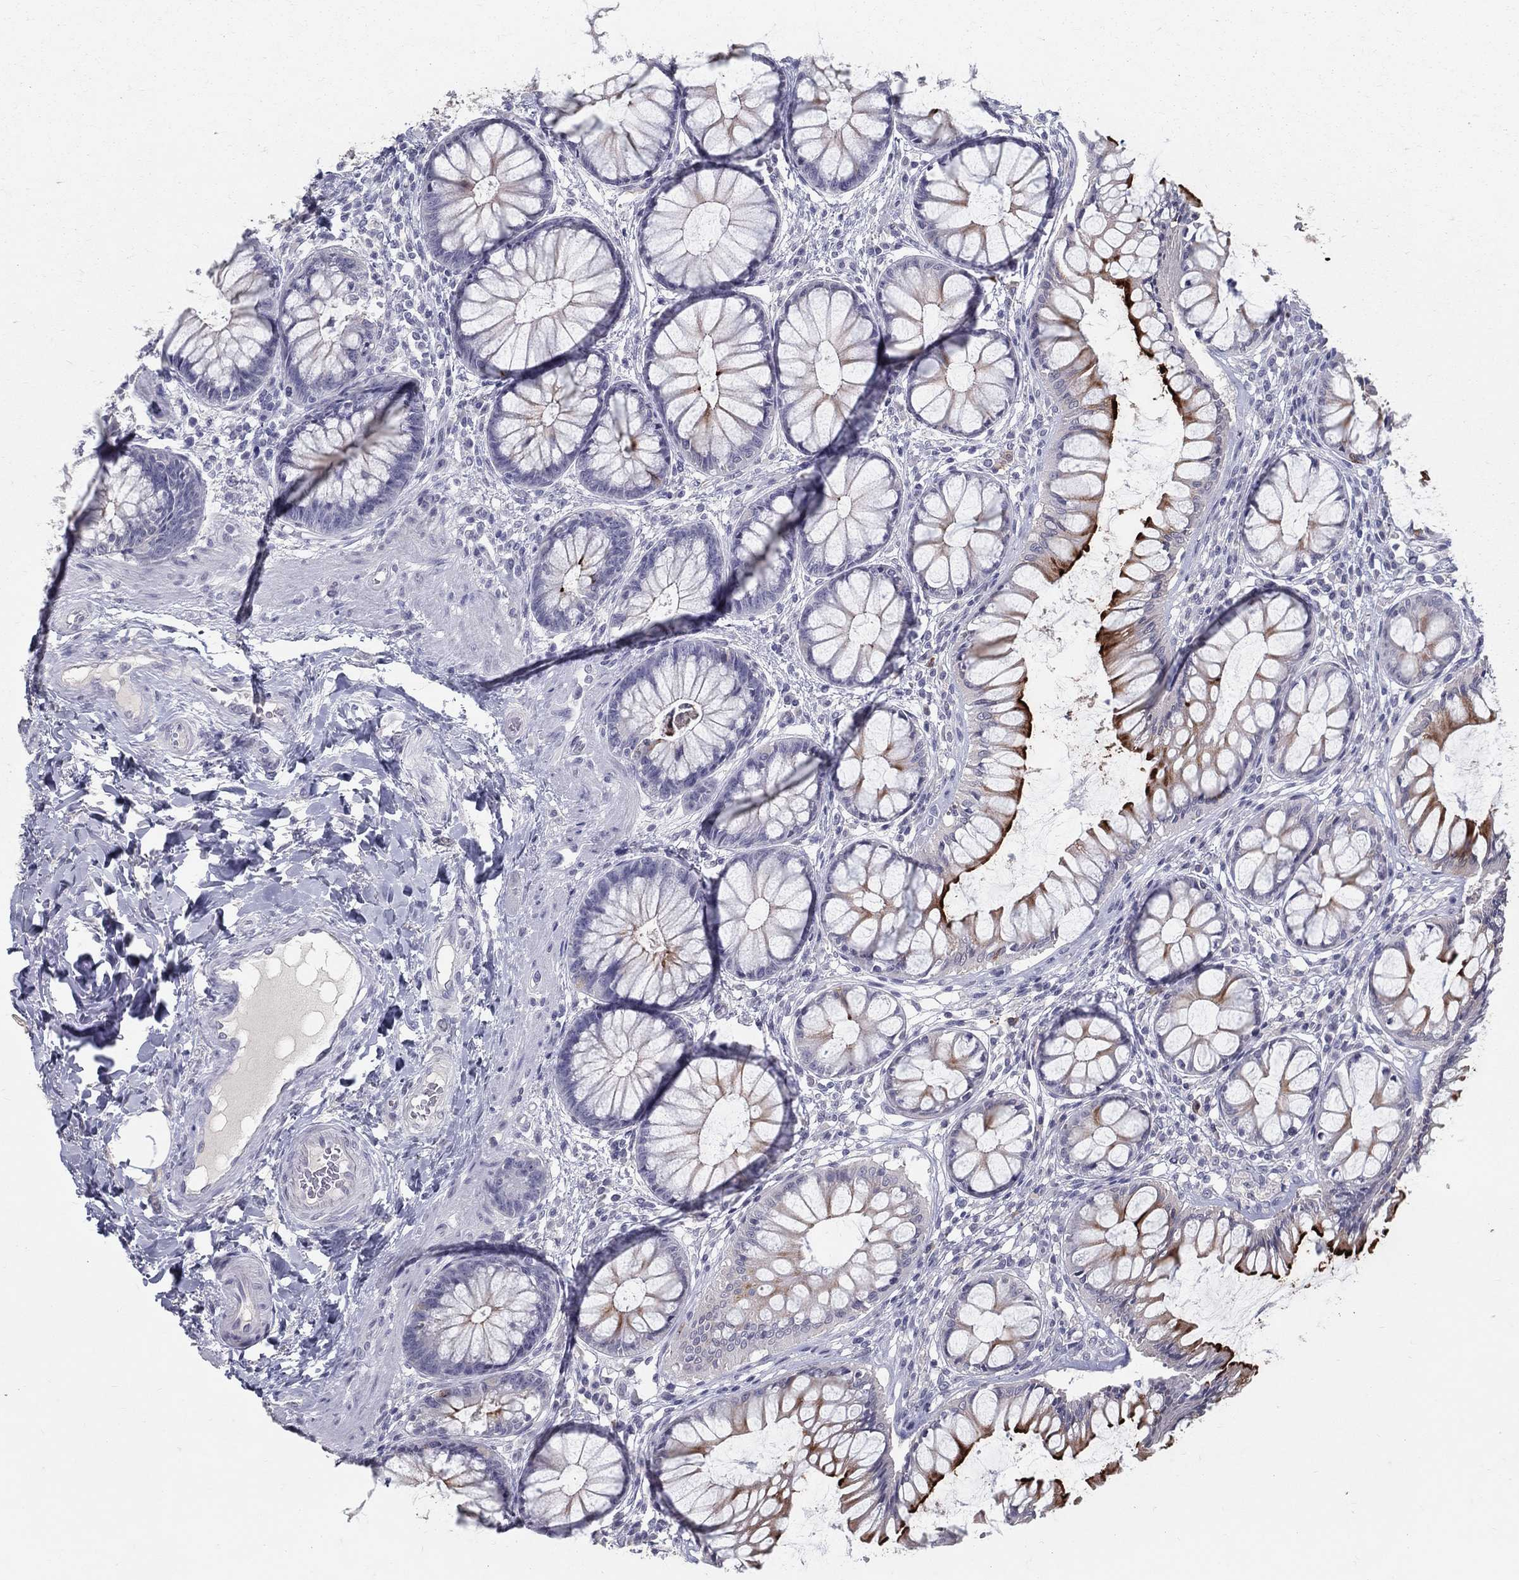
{"staining": {"intensity": "strong", "quantity": "<25%", "location": "cytoplasmic/membranous"}, "tissue": "rectum", "cell_type": "Glandular cells", "image_type": "normal", "snomed": [{"axis": "morphology", "description": "Normal tissue, NOS"}, {"axis": "topography", "description": "Rectum"}], "caption": "Strong cytoplasmic/membranous protein positivity is identified in about <25% of glandular cells in rectum.", "gene": "ACE2", "patient": {"sex": "female", "age": 58}}